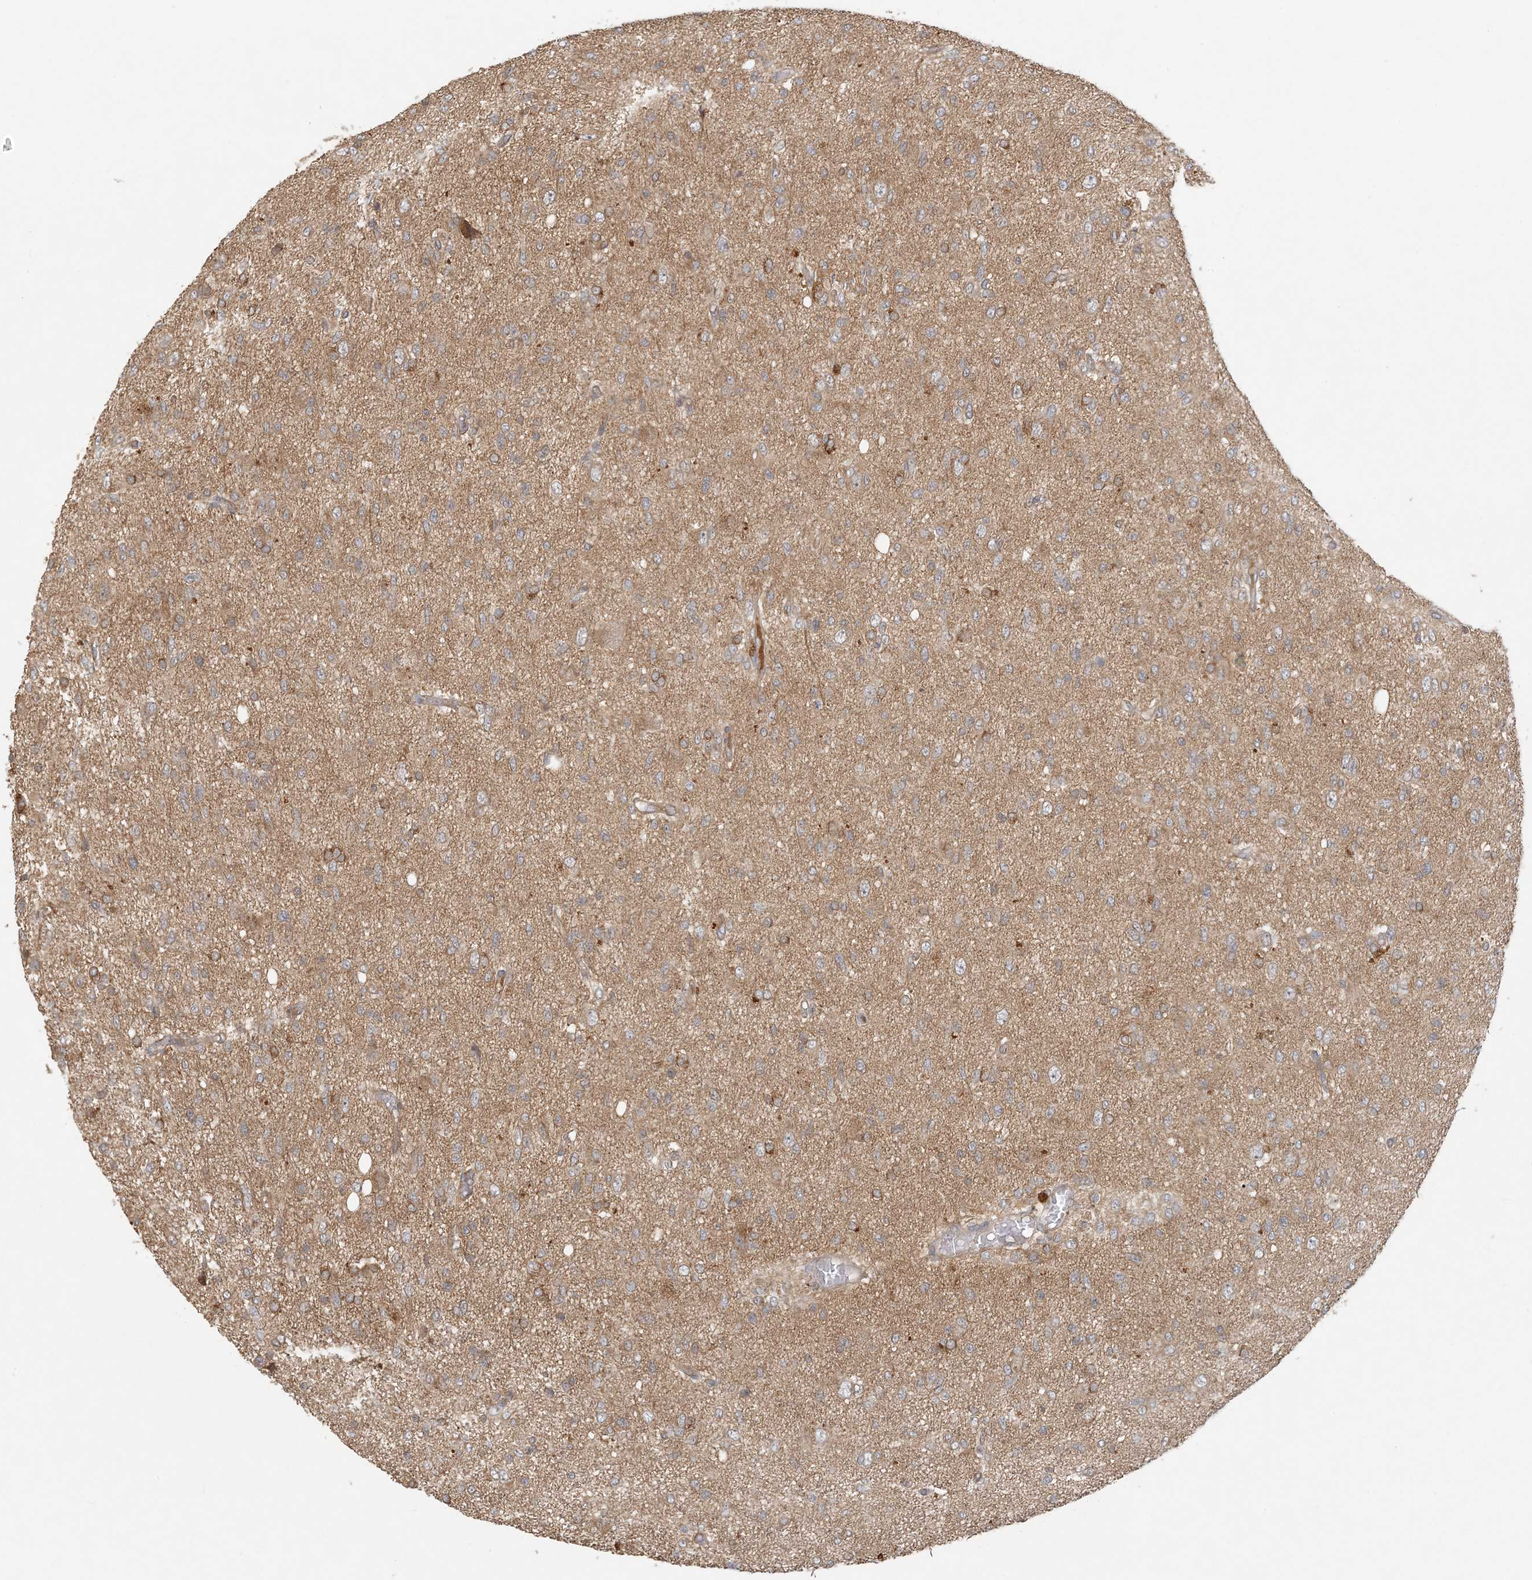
{"staining": {"intensity": "moderate", "quantity": "<25%", "location": "cytoplasmic/membranous"}, "tissue": "glioma", "cell_type": "Tumor cells", "image_type": "cancer", "snomed": [{"axis": "morphology", "description": "Glioma, malignant, High grade"}, {"axis": "topography", "description": "Brain"}], "caption": "Immunohistochemistry image of human malignant glioma (high-grade) stained for a protein (brown), which reveals low levels of moderate cytoplasmic/membranous expression in about <25% of tumor cells.", "gene": "OBI1", "patient": {"sex": "female", "age": 59}}